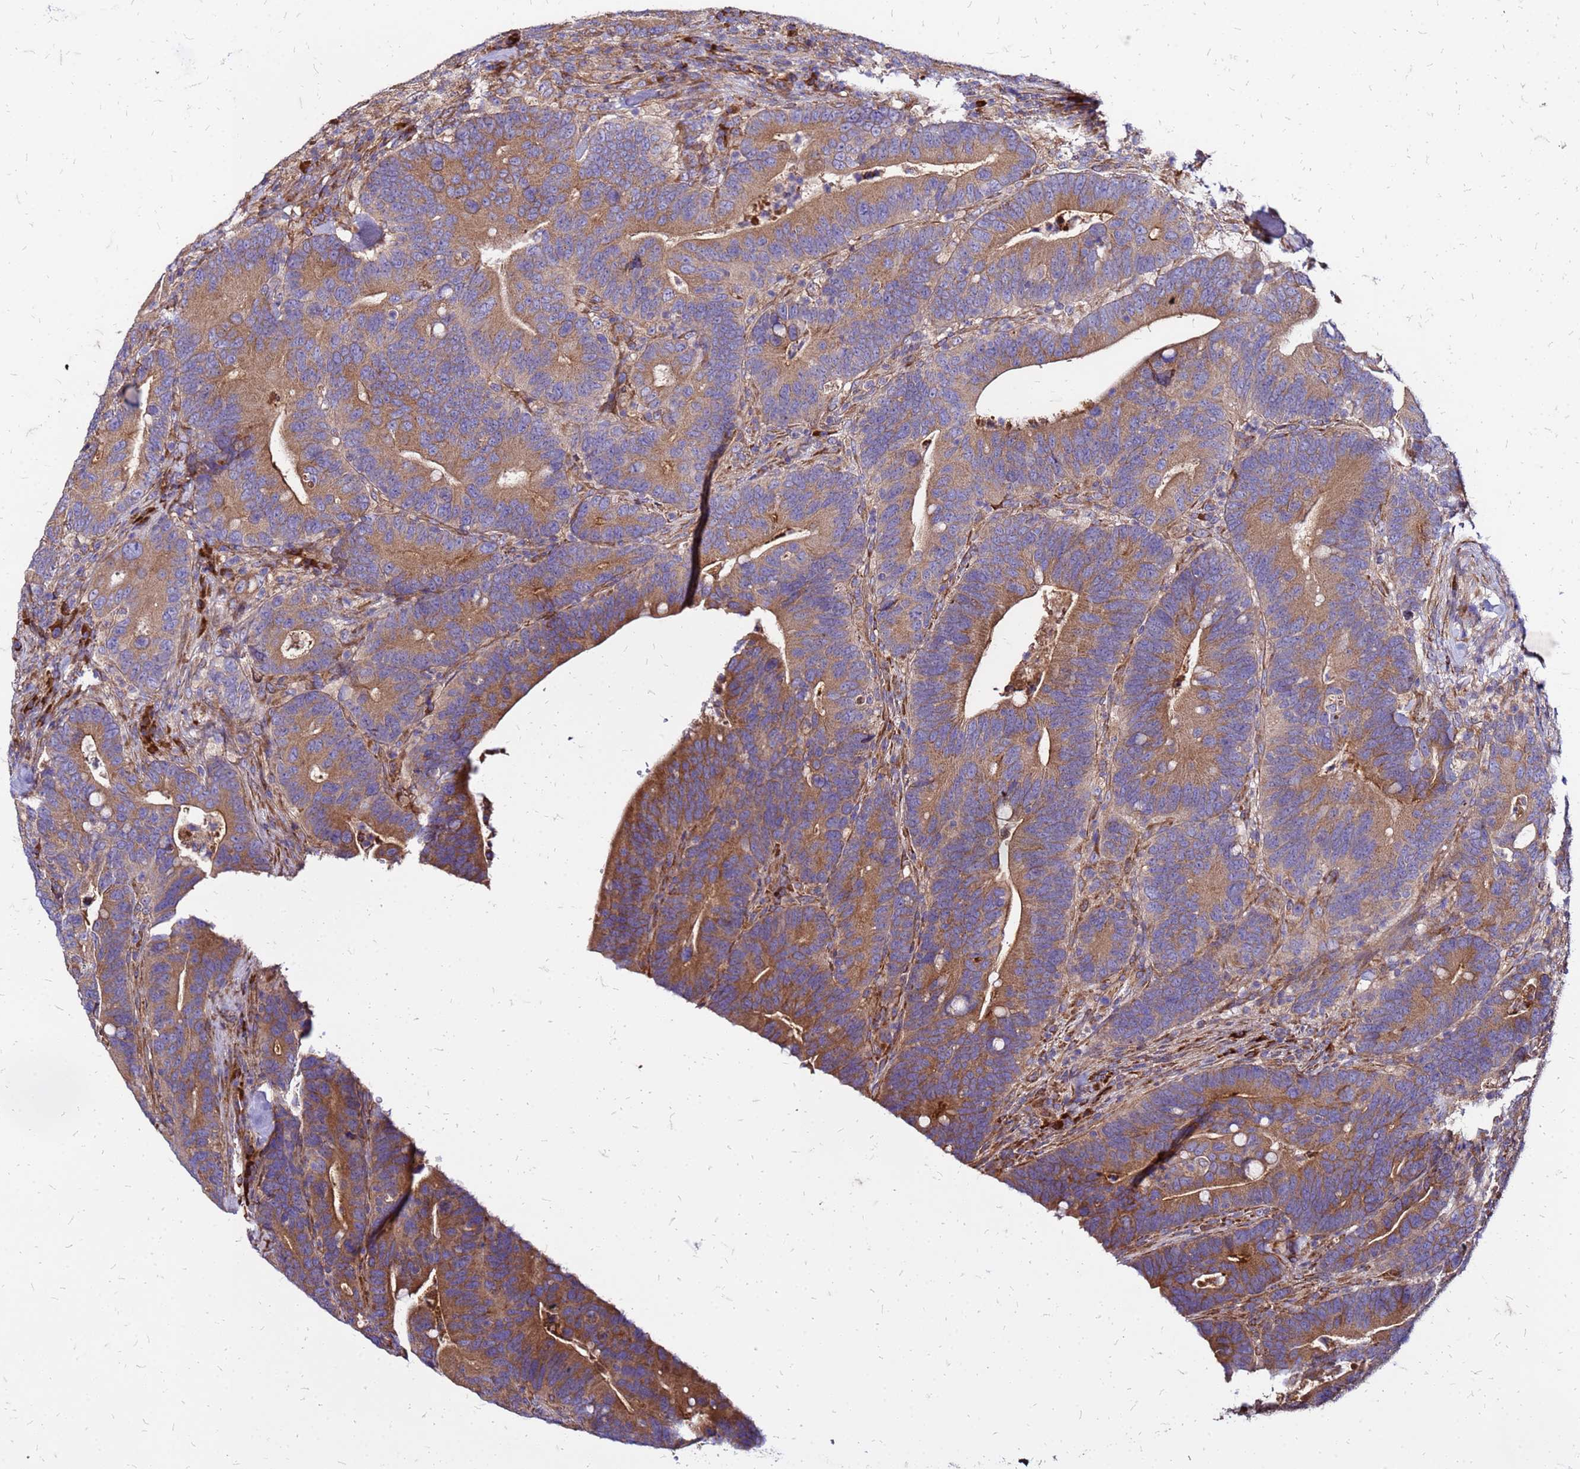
{"staining": {"intensity": "moderate", "quantity": ">75%", "location": "cytoplasmic/membranous"}, "tissue": "colorectal cancer", "cell_type": "Tumor cells", "image_type": "cancer", "snomed": [{"axis": "morphology", "description": "Adenocarcinoma, NOS"}, {"axis": "topography", "description": "Colon"}], "caption": "Brown immunohistochemical staining in human colorectal cancer exhibits moderate cytoplasmic/membranous positivity in about >75% of tumor cells.", "gene": "VMO1", "patient": {"sex": "female", "age": 66}}